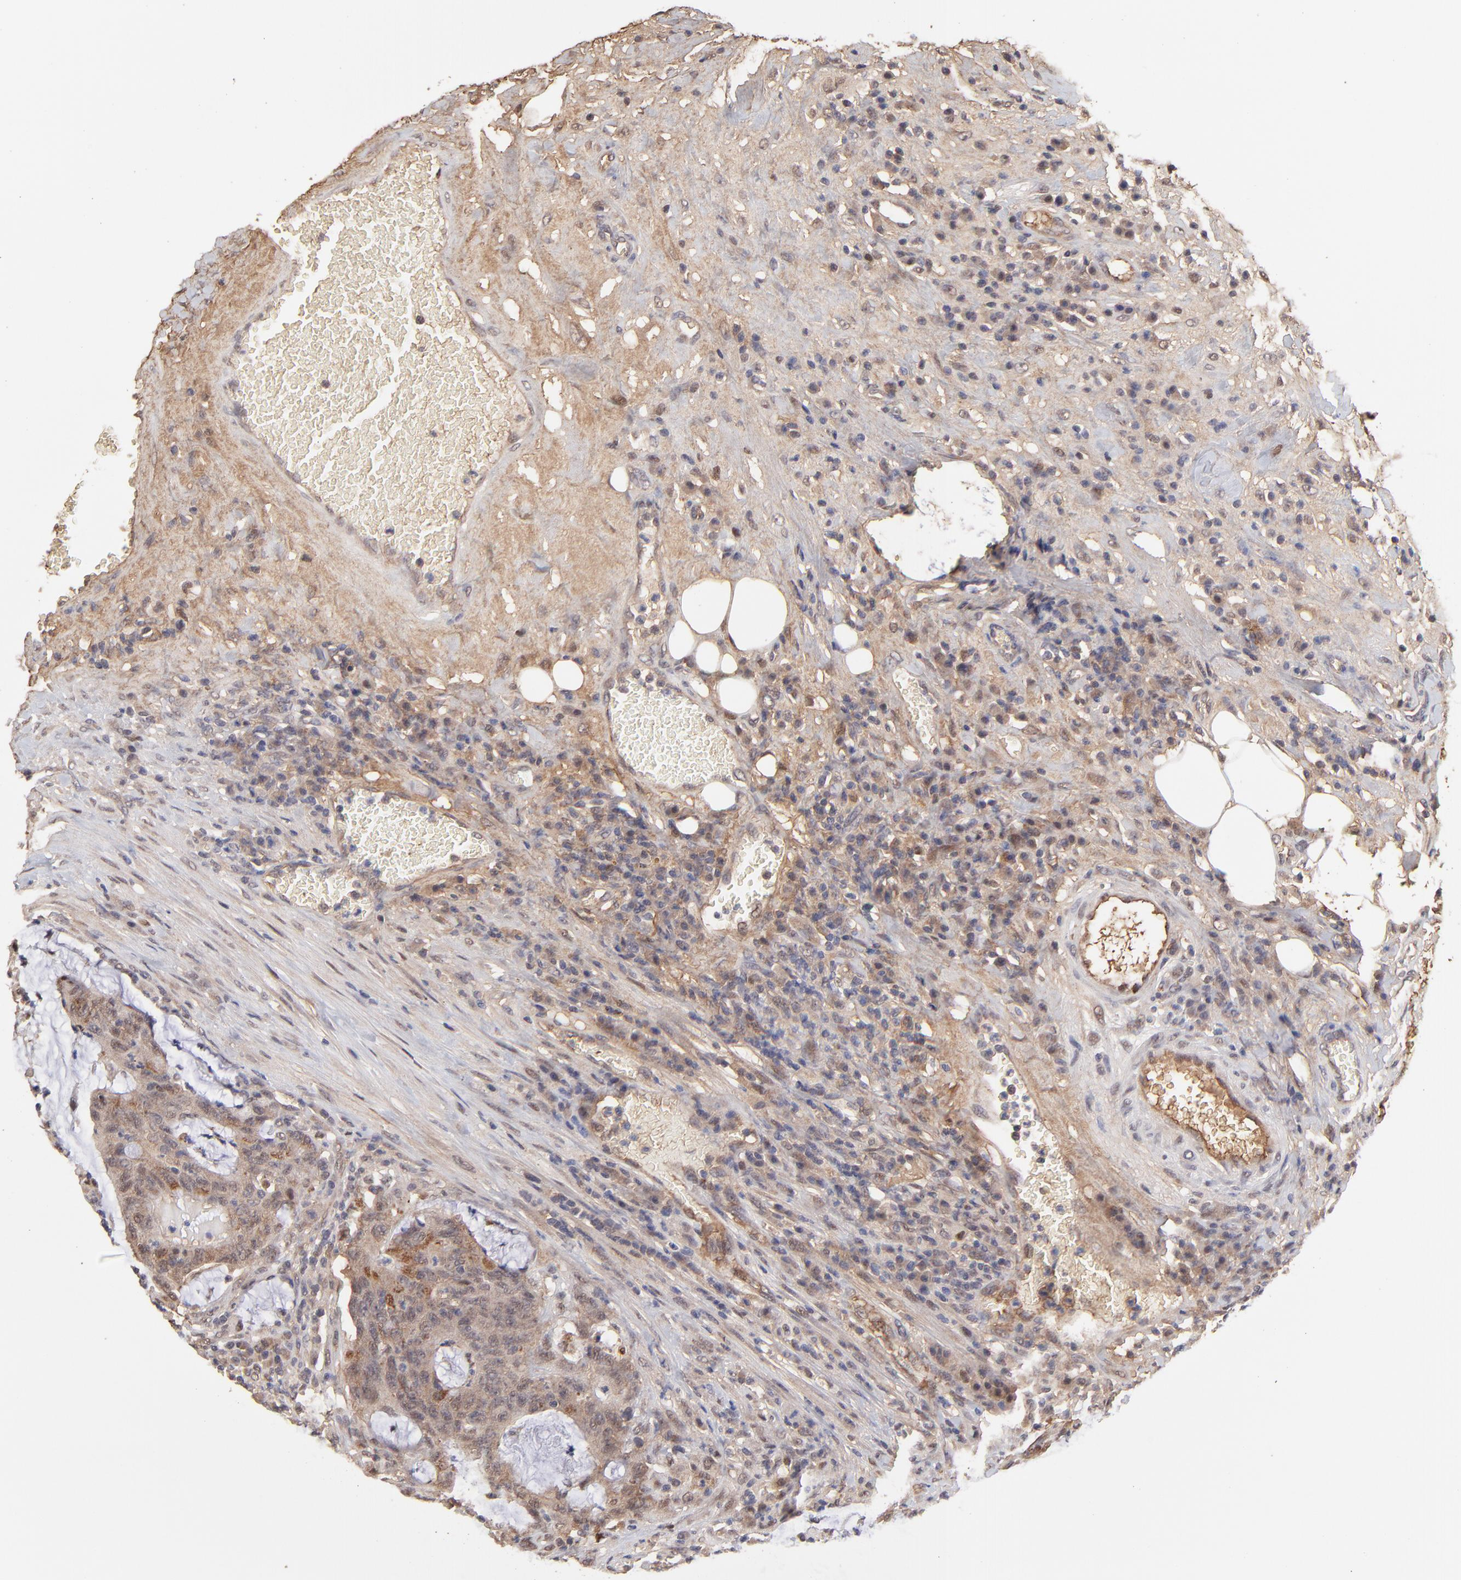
{"staining": {"intensity": "weak", "quantity": "25%-75%", "location": "cytoplasmic/membranous,nuclear"}, "tissue": "colorectal cancer", "cell_type": "Tumor cells", "image_type": "cancer", "snomed": [{"axis": "morphology", "description": "Adenocarcinoma, NOS"}, {"axis": "topography", "description": "Colon"}], "caption": "A brown stain shows weak cytoplasmic/membranous and nuclear staining of a protein in colorectal adenocarcinoma tumor cells.", "gene": "PSMD14", "patient": {"sex": "male", "age": 54}}